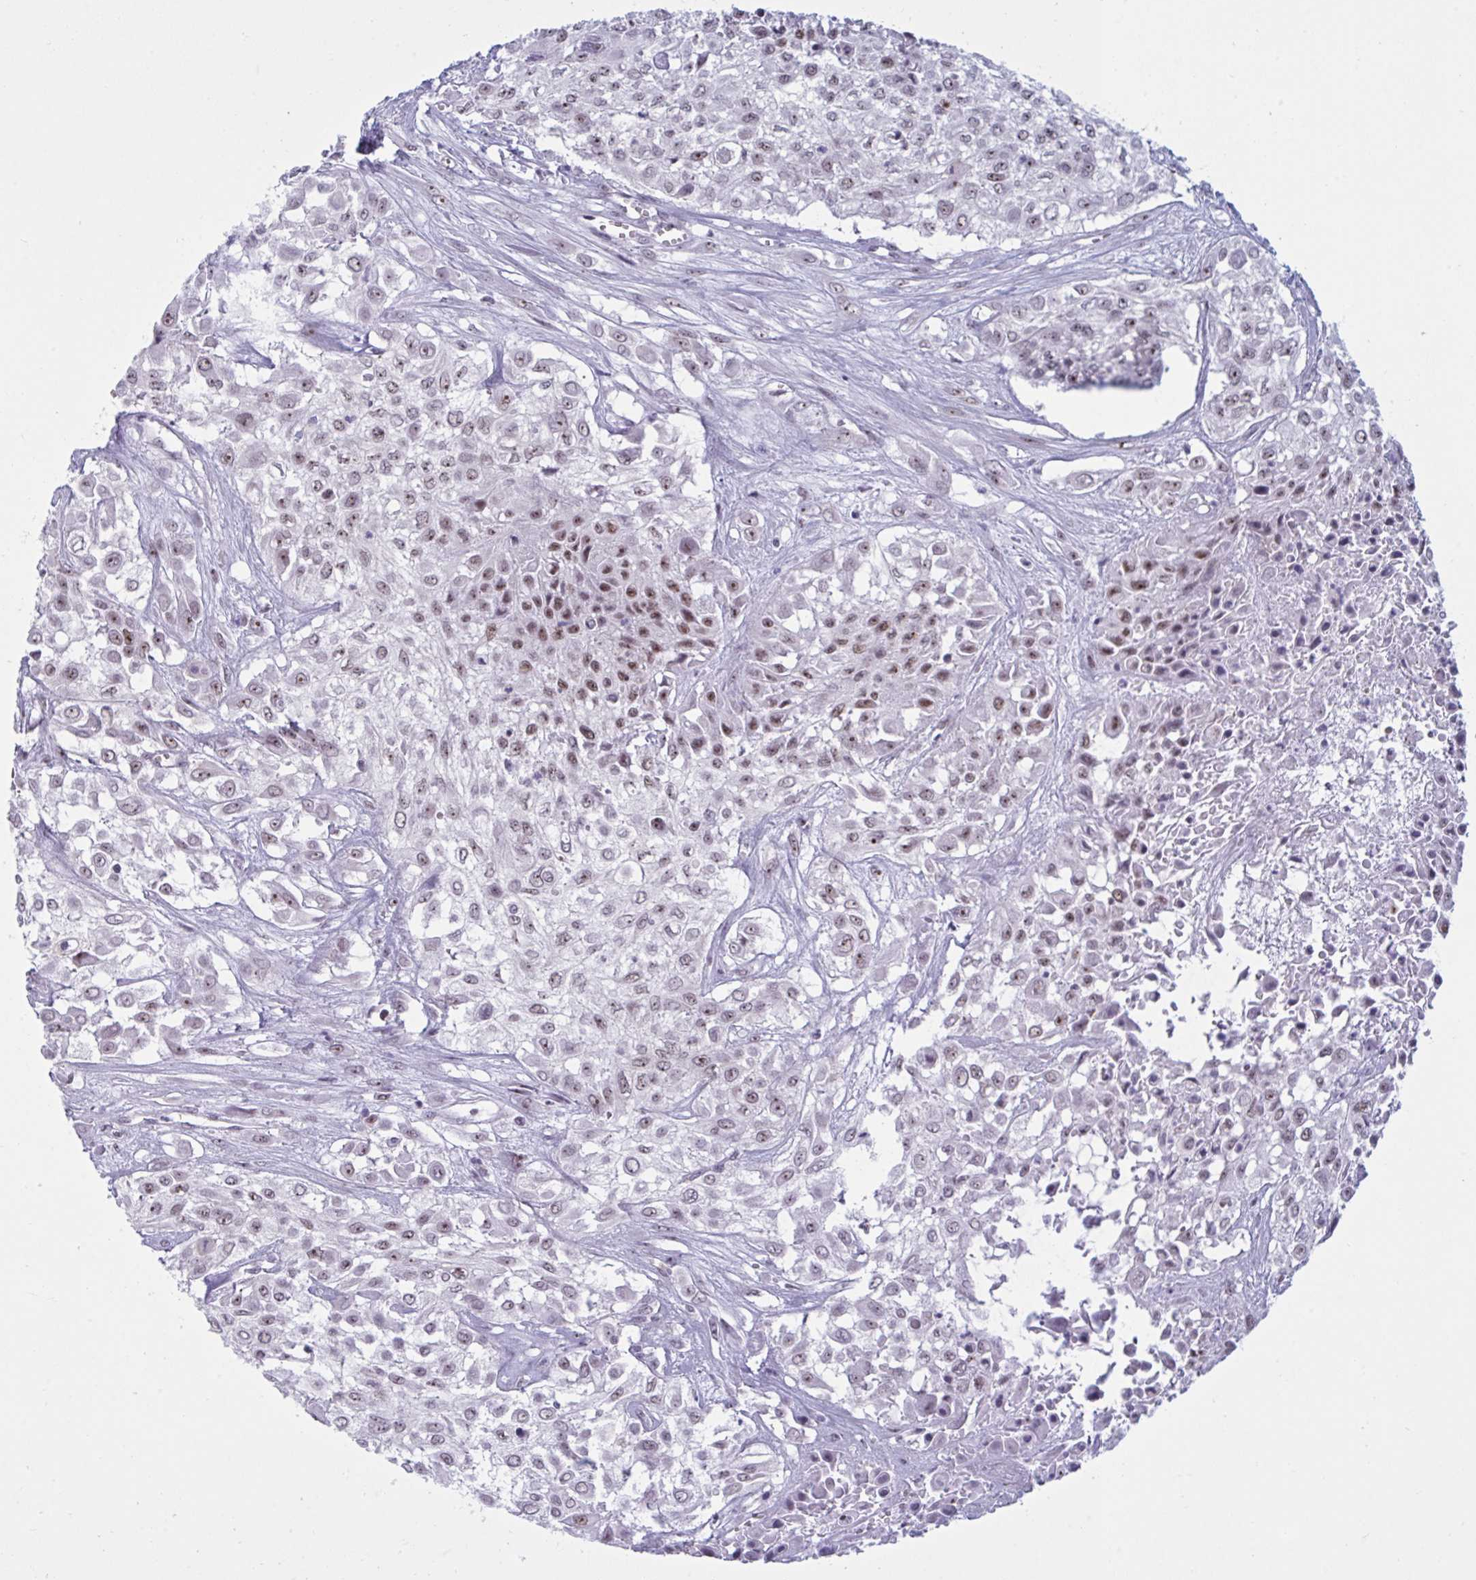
{"staining": {"intensity": "moderate", "quantity": ">75%", "location": "nuclear"}, "tissue": "urothelial cancer", "cell_type": "Tumor cells", "image_type": "cancer", "snomed": [{"axis": "morphology", "description": "Urothelial carcinoma, High grade"}, {"axis": "topography", "description": "Urinary bladder"}], "caption": "A brown stain labels moderate nuclear expression of a protein in urothelial cancer tumor cells. (DAB (3,3'-diaminobenzidine) = brown stain, brightfield microscopy at high magnification).", "gene": "TGM6", "patient": {"sex": "male", "age": 57}}